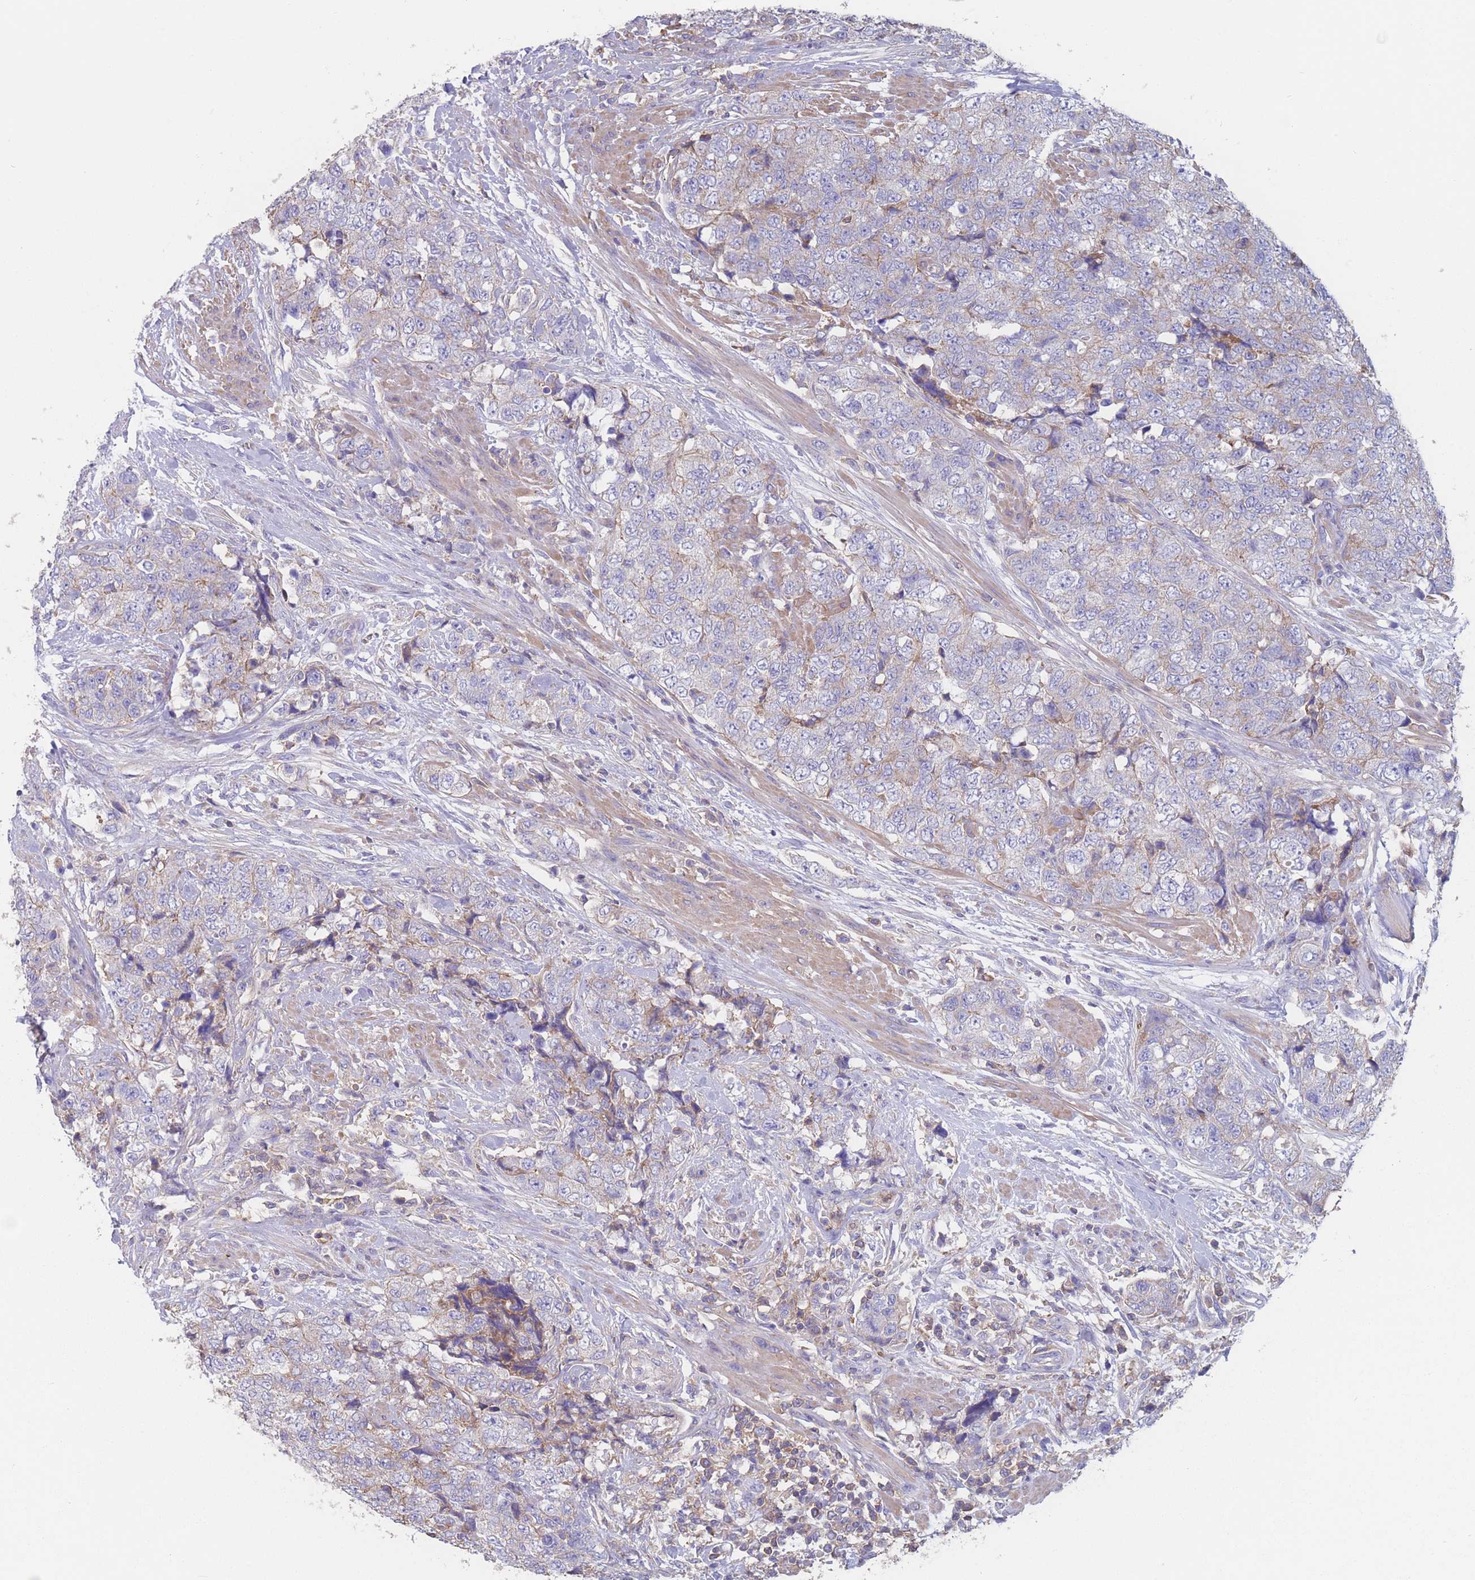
{"staining": {"intensity": "weak", "quantity": "<25%", "location": "cytoplasmic/membranous"}, "tissue": "urothelial cancer", "cell_type": "Tumor cells", "image_type": "cancer", "snomed": [{"axis": "morphology", "description": "Urothelial carcinoma, High grade"}, {"axis": "topography", "description": "Urinary bladder"}], "caption": "Immunohistochemistry (IHC) of high-grade urothelial carcinoma exhibits no staining in tumor cells.", "gene": "ADH1A", "patient": {"sex": "female", "age": 78}}